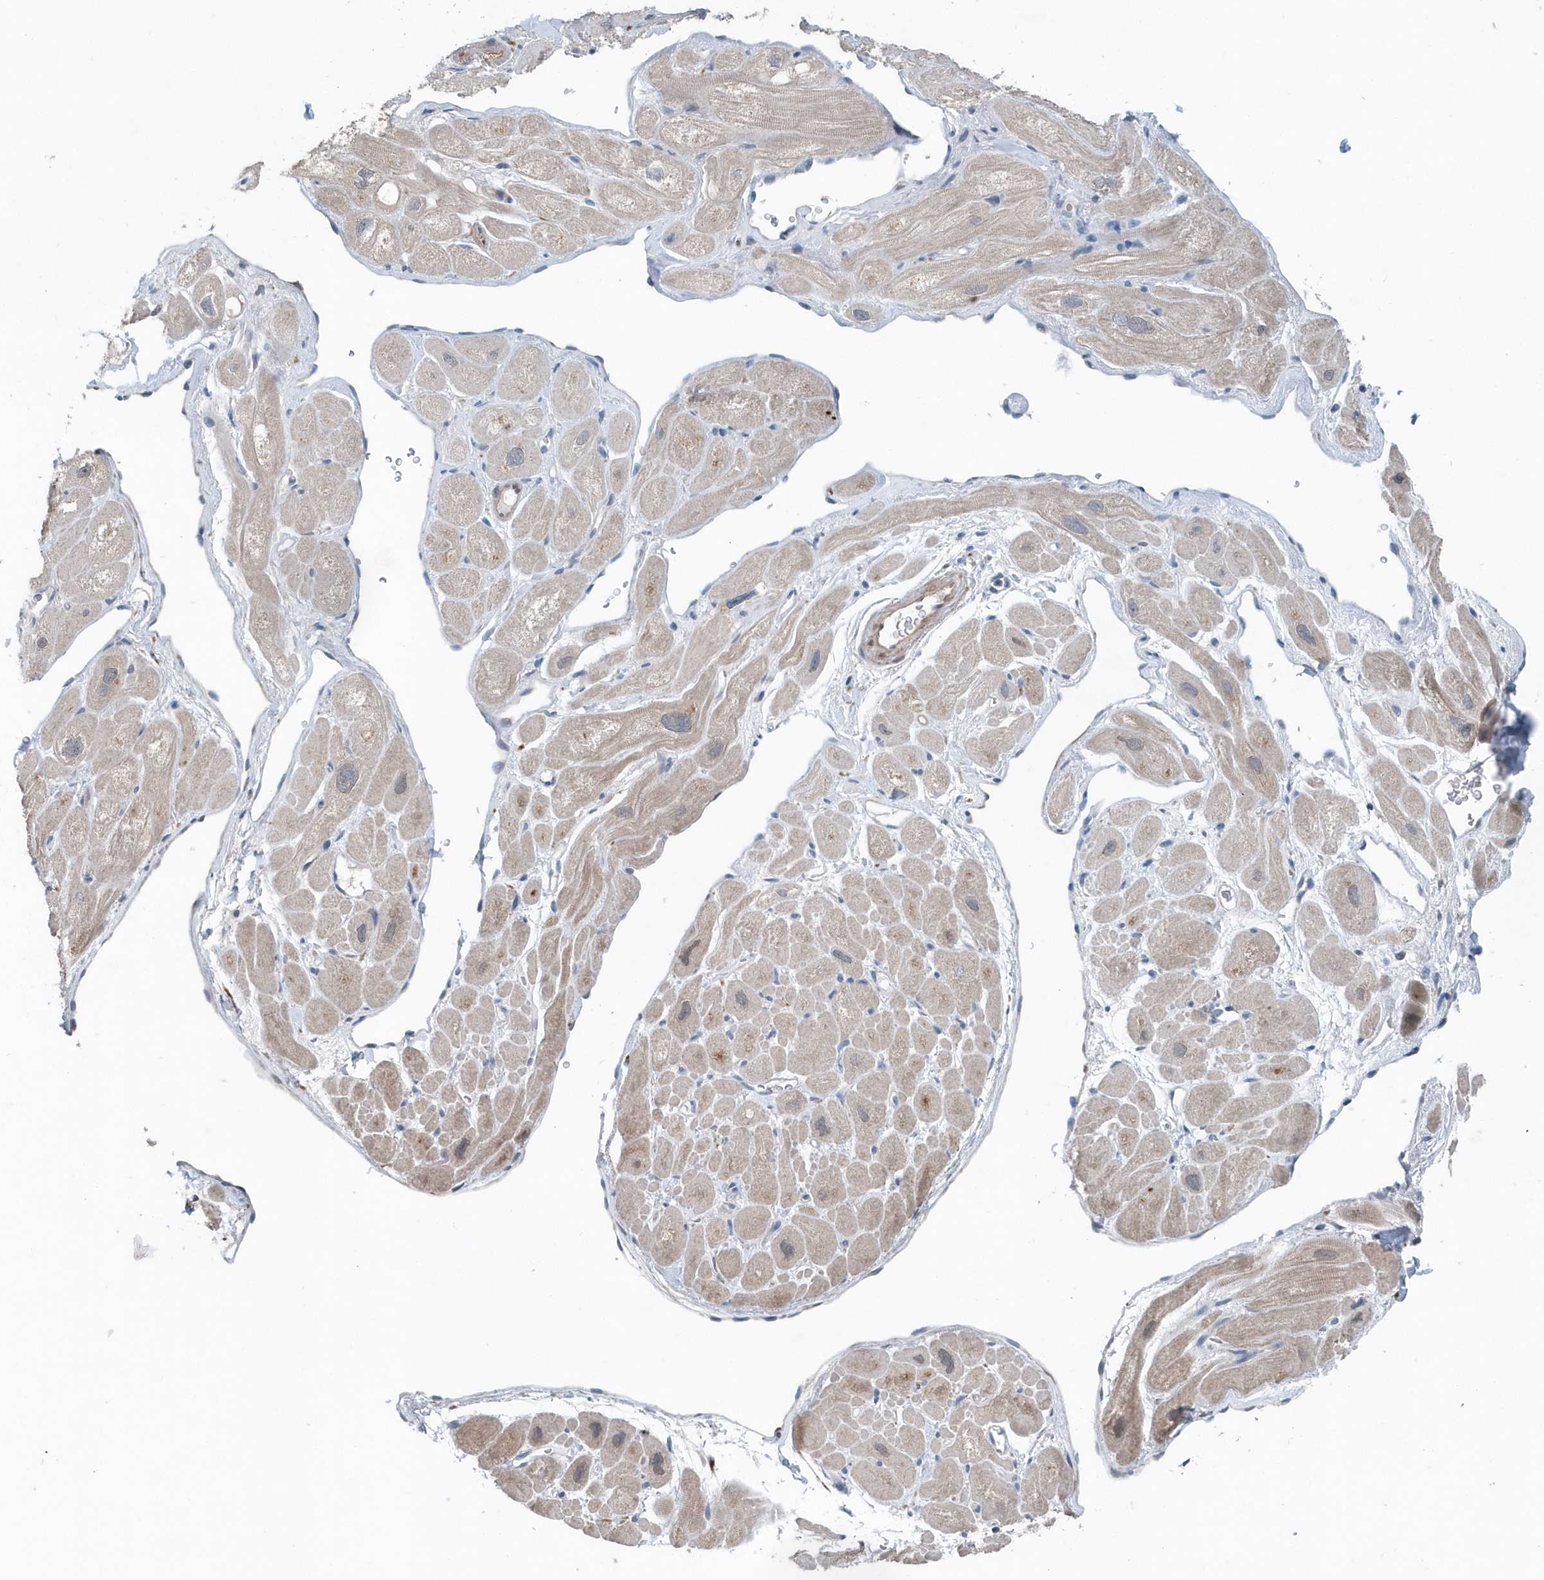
{"staining": {"intensity": "strong", "quantity": "<25%", "location": "cytoplasmic/membranous"}, "tissue": "heart muscle", "cell_type": "Cardiomyocytes", "image_type": "normal", "snomed": [{"axis": "morphology", "description": "Normal tissue, NOS"}, {"axis": "topography", "description": "Heart"}], "caption": "Immunohistochemical staining of benign heart muscle reveals medium levels of strong cytoplasmic/membranous expression in about <25% of cardiomyocytes.", "gene": "PFN2", "patient": {"sex": "male", "age": 49}}